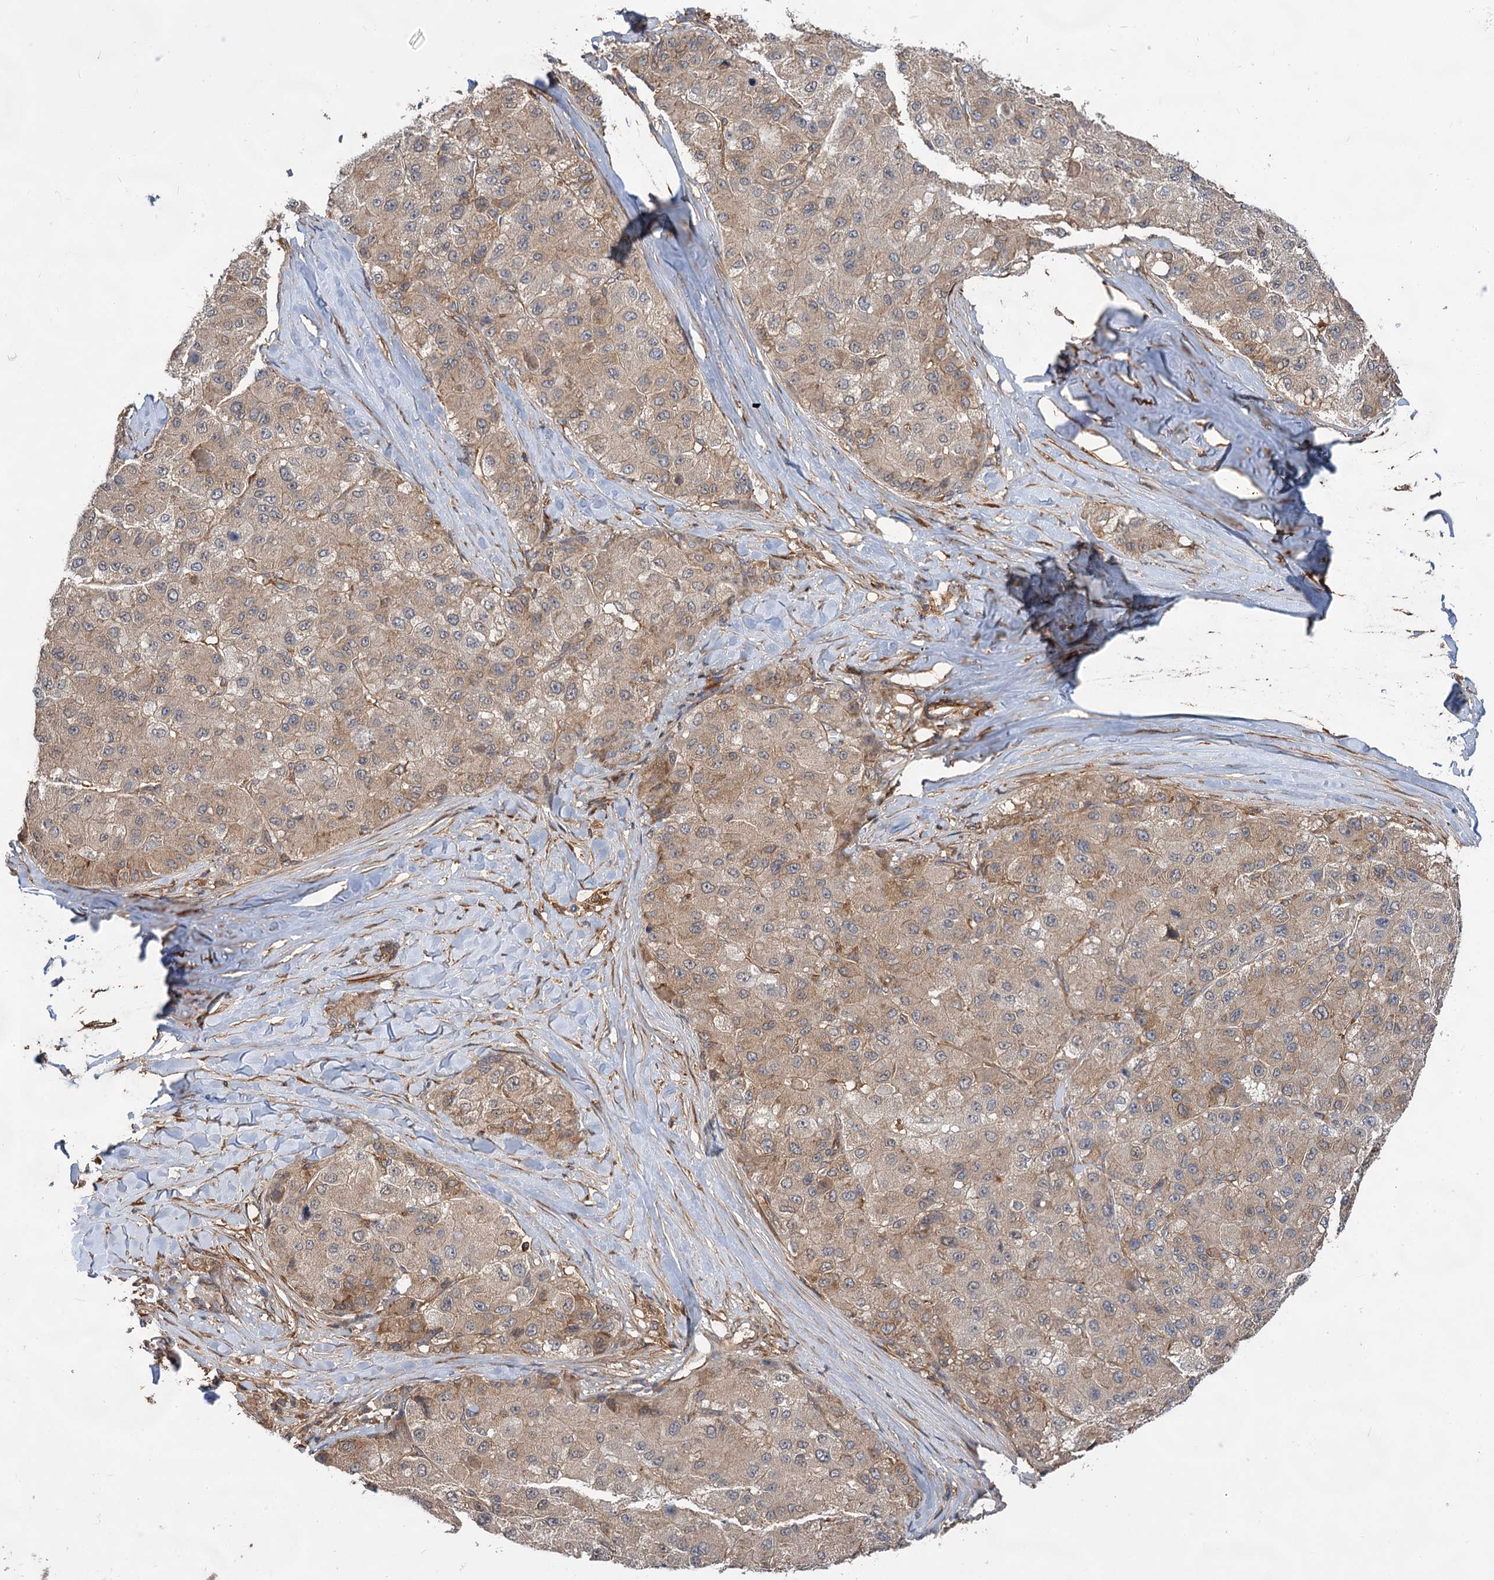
{"staining": {"intensity": "weak", "quantity": "<25%", "location": "cytoplasmic/membranous"}, "tissue": "liver cancer", "cell_type": "Tumor cells", "image_type": "cancer", "snomed": [{"axis": "morphology", "description": "Carcinoma, Hepatocellular, NOS"}, {"axis": "topography", "description": "Liver"}], "caption": "Hepatocellular carcinoma (liver) was stained to show a protein in brown. There is no significant positivity in tumor cells.", "gene": "PACS1", "patient": {"sex": "male", "age": 80}}